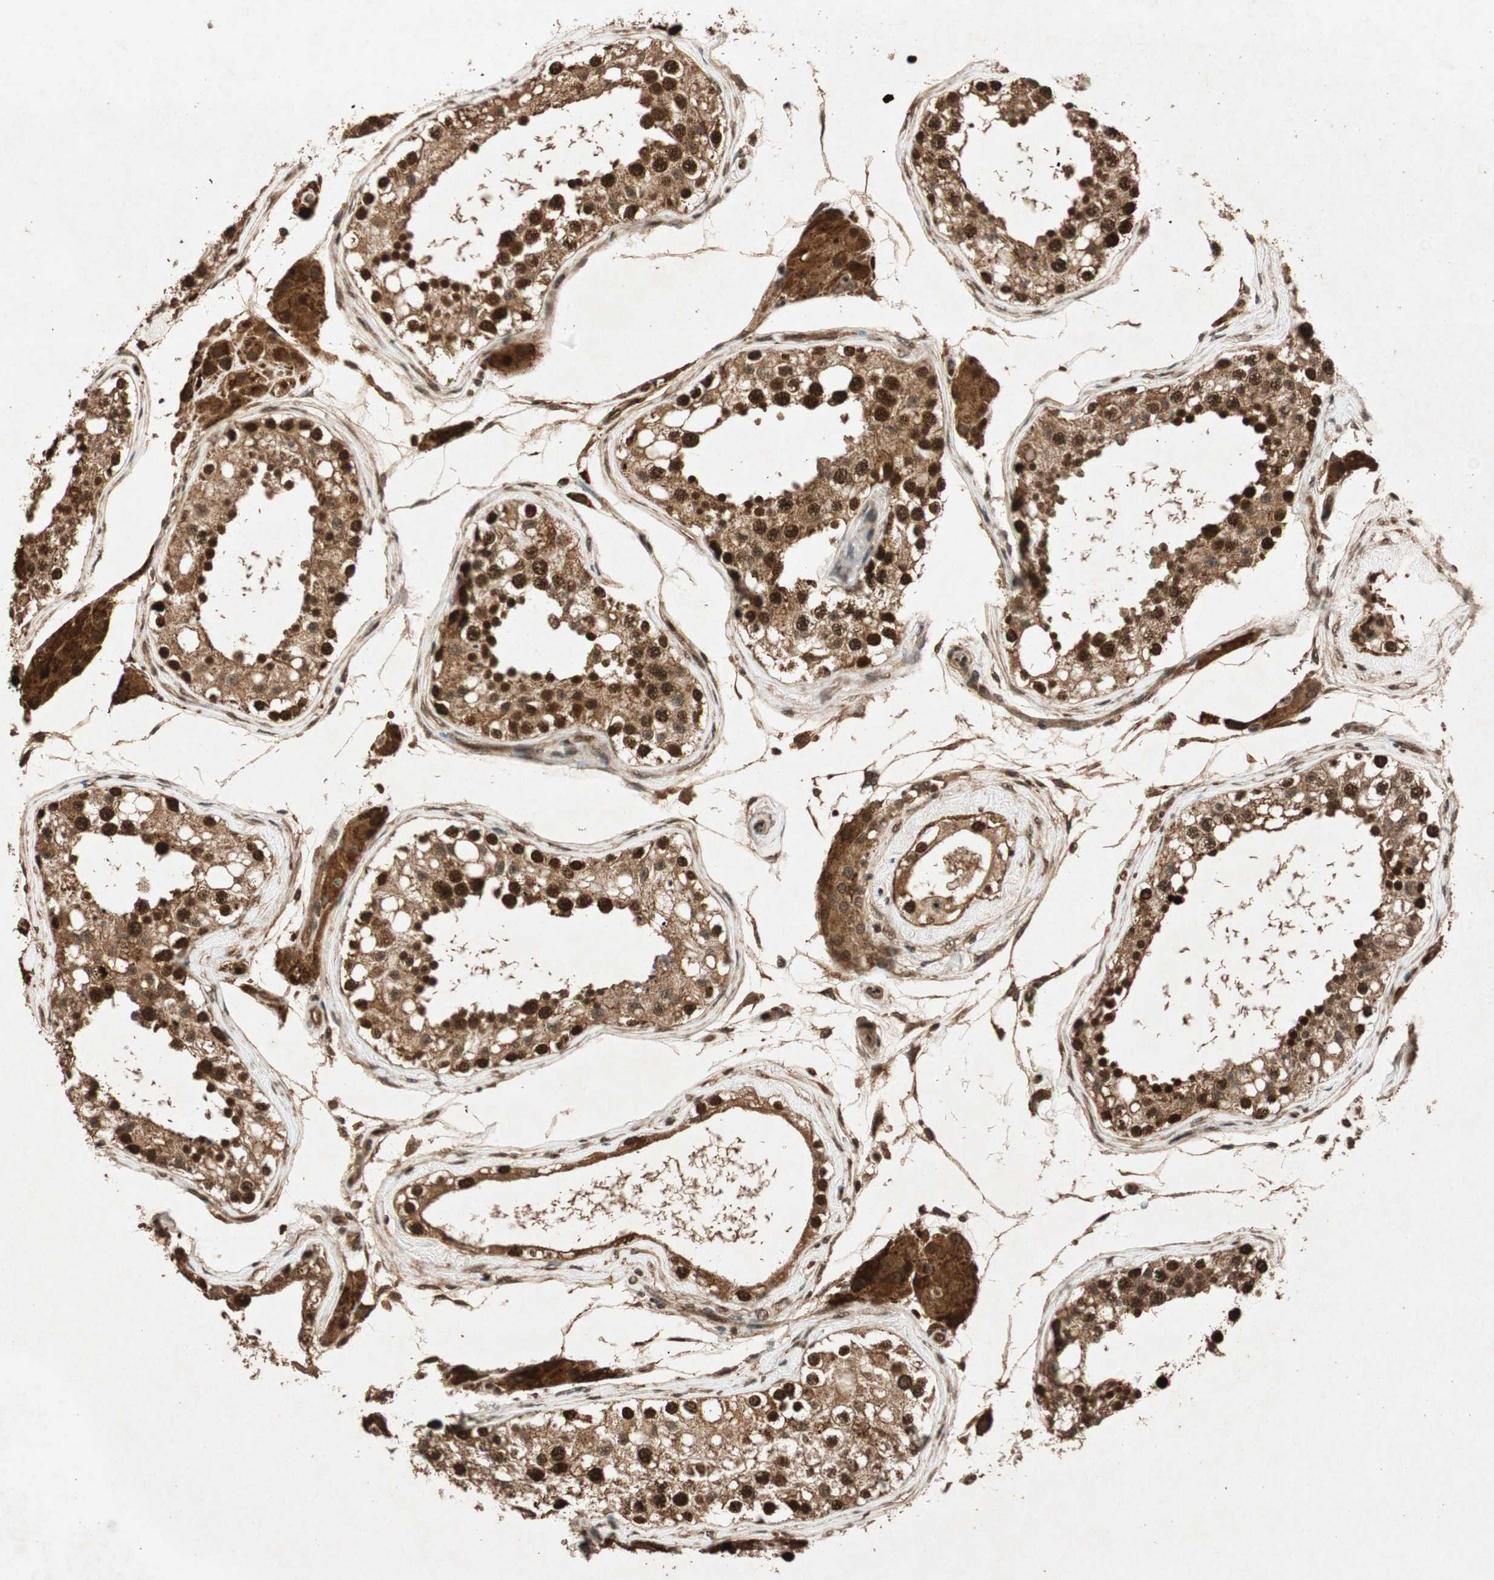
{"staining": {"intensity": "strong", "quantity": ">75%", "location": "nuclear"}, "tissue": "testis", "cell_type": "Cells in seminiferous ducts", "image_type": "normal", "snomed": [{"axis": "morphology", "description": "Normal tissue, NOS"}, {"axis": "topography", "description": "Testis"}], "caption": "IHC (DAB (3,3'-diaminobenzidine)) staining of unremarkable human testis shows strong nuclear protein positivity in approximately >75% of cells in seminiferous ducts.", "gene": "ALKBH5", "patient": {"sex": "male", "age": 68}}